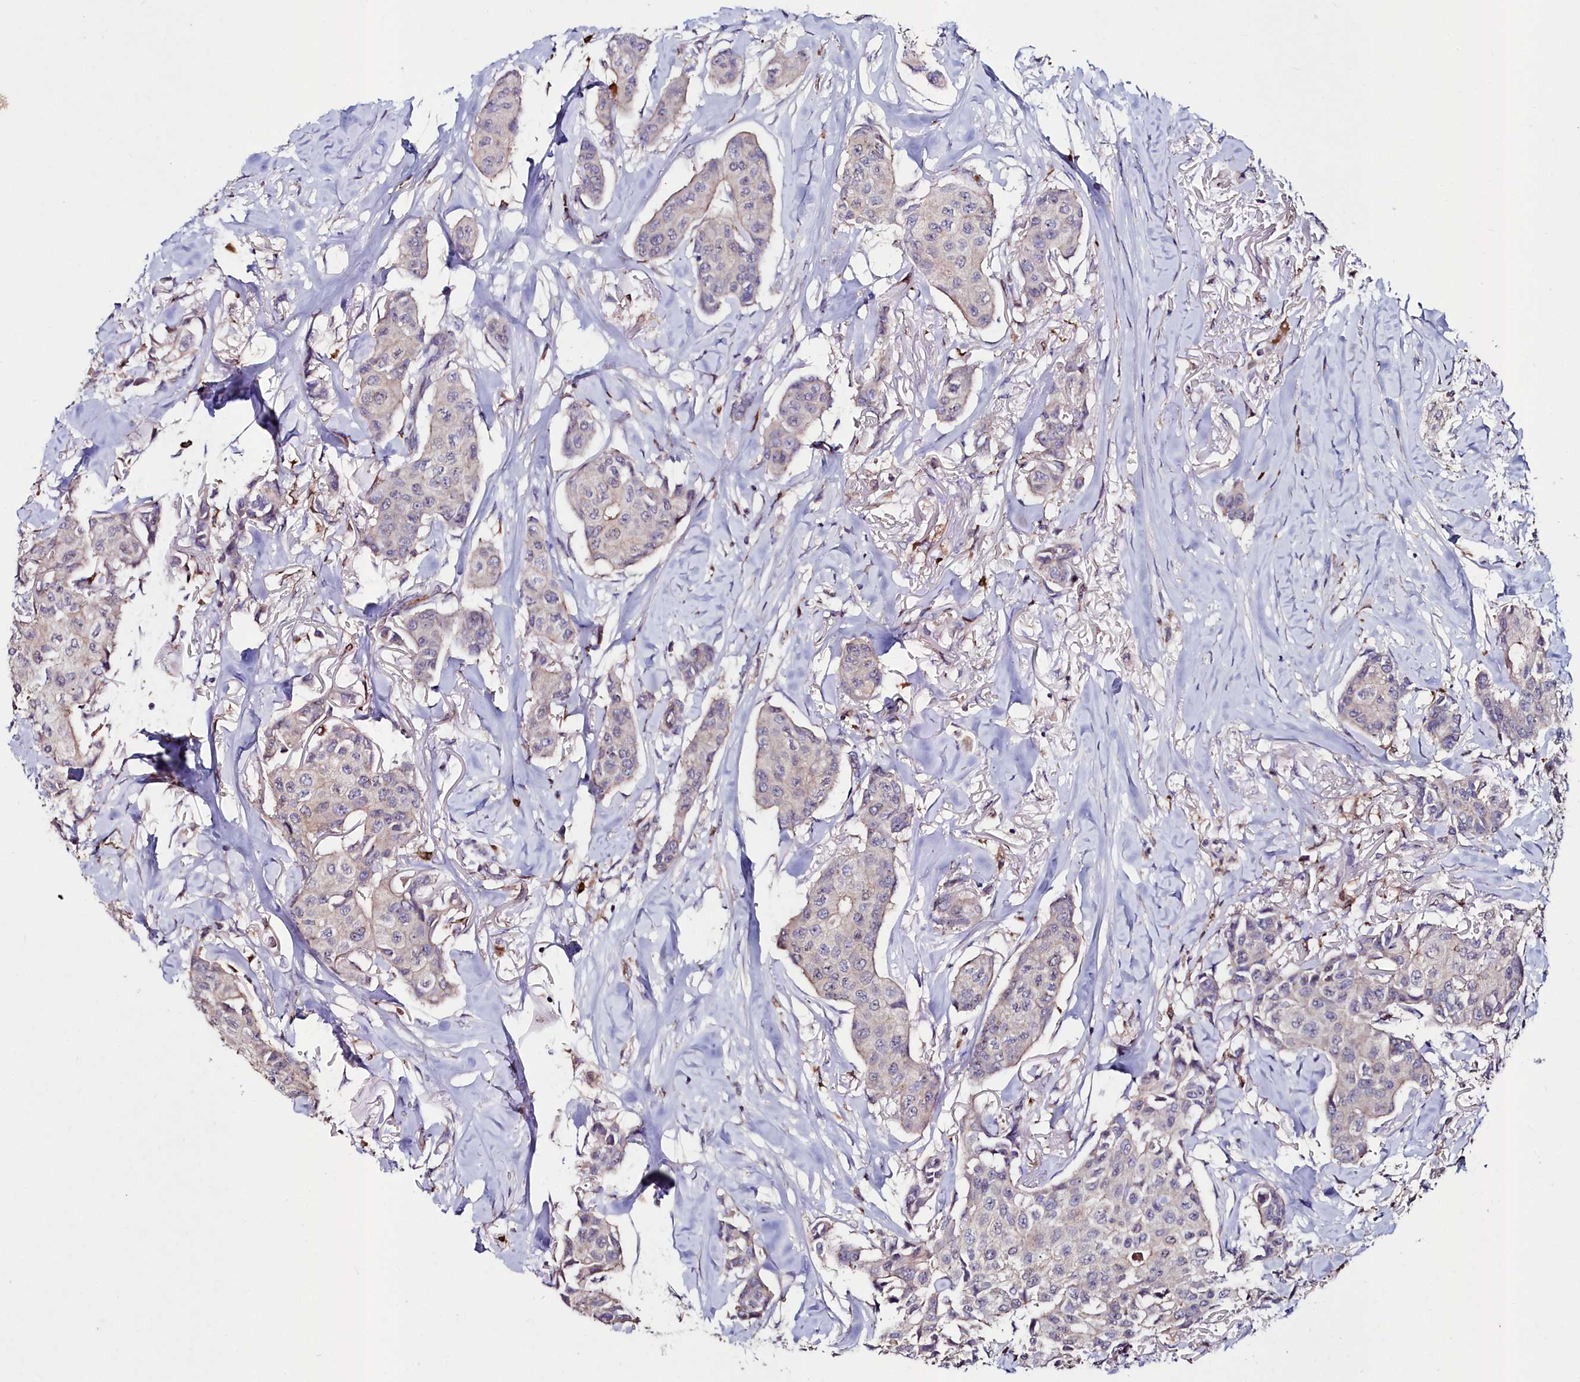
{"staining": {"intensity": "negative", "quantity": "none", "location": "none"}, "tissue": "breast cancer", "cell_type": "Tumor cells", "image_type": "cancer", "snomed": [{"axis": "morphology", "description": "Duct carcinoma"}, {"axis": "topography", "description": "Breast"}], "caption": "High power microscopy micrograph of an IHC photomicrograph of intraductal carcinoma (breast), revealing no significant expression in tumor cells. (Stains: DAB immunohistochemistry (IHC) with hematoxylin counter stain, Microscopy: brightfield microscopy at high magnification).", "gene": "AMBRA1", "patient": {"sex": "female", "age": 80}}